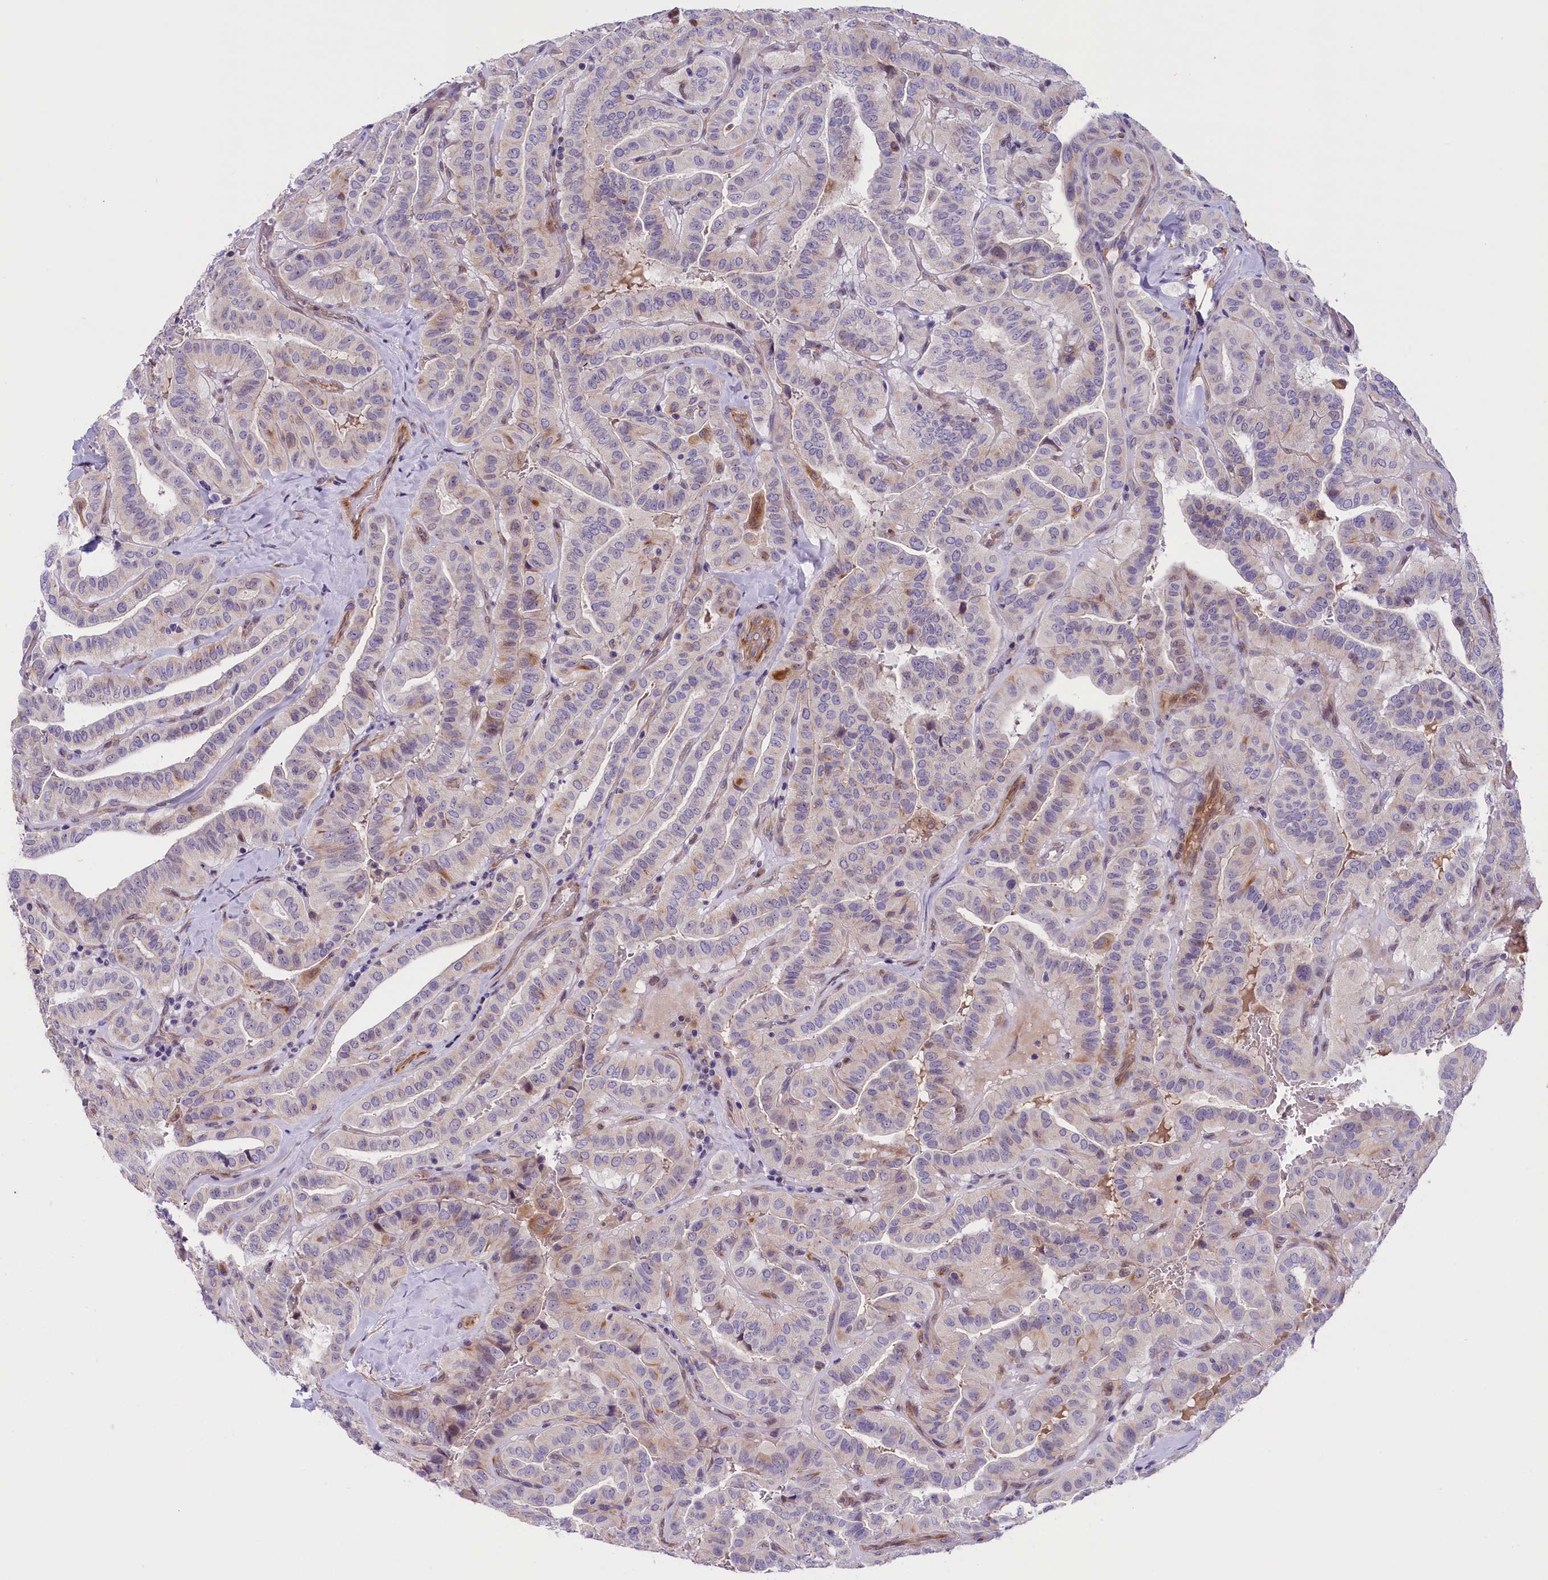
{"staining": {"intensity": "weak", "quantity": "<25%", "location": "cytoplasmic/membranous"}, "tissue": "thyroid cancer", "cell_type": "Tumor cells", "image_type": "cancer", "snomed": [{"axis": "morphology", "description": "Papillary adenocarcinoma, NOS"}, {"axis": "topography", "description": "Thyroid gland"}], "caption": "This is an immunohistochemistry image of human papillary adenocarcinoma (thyroid). There is no positivity in tumor cells.", "gene": "CCDC32", "patient": {"sex": "male", "age": 77}}